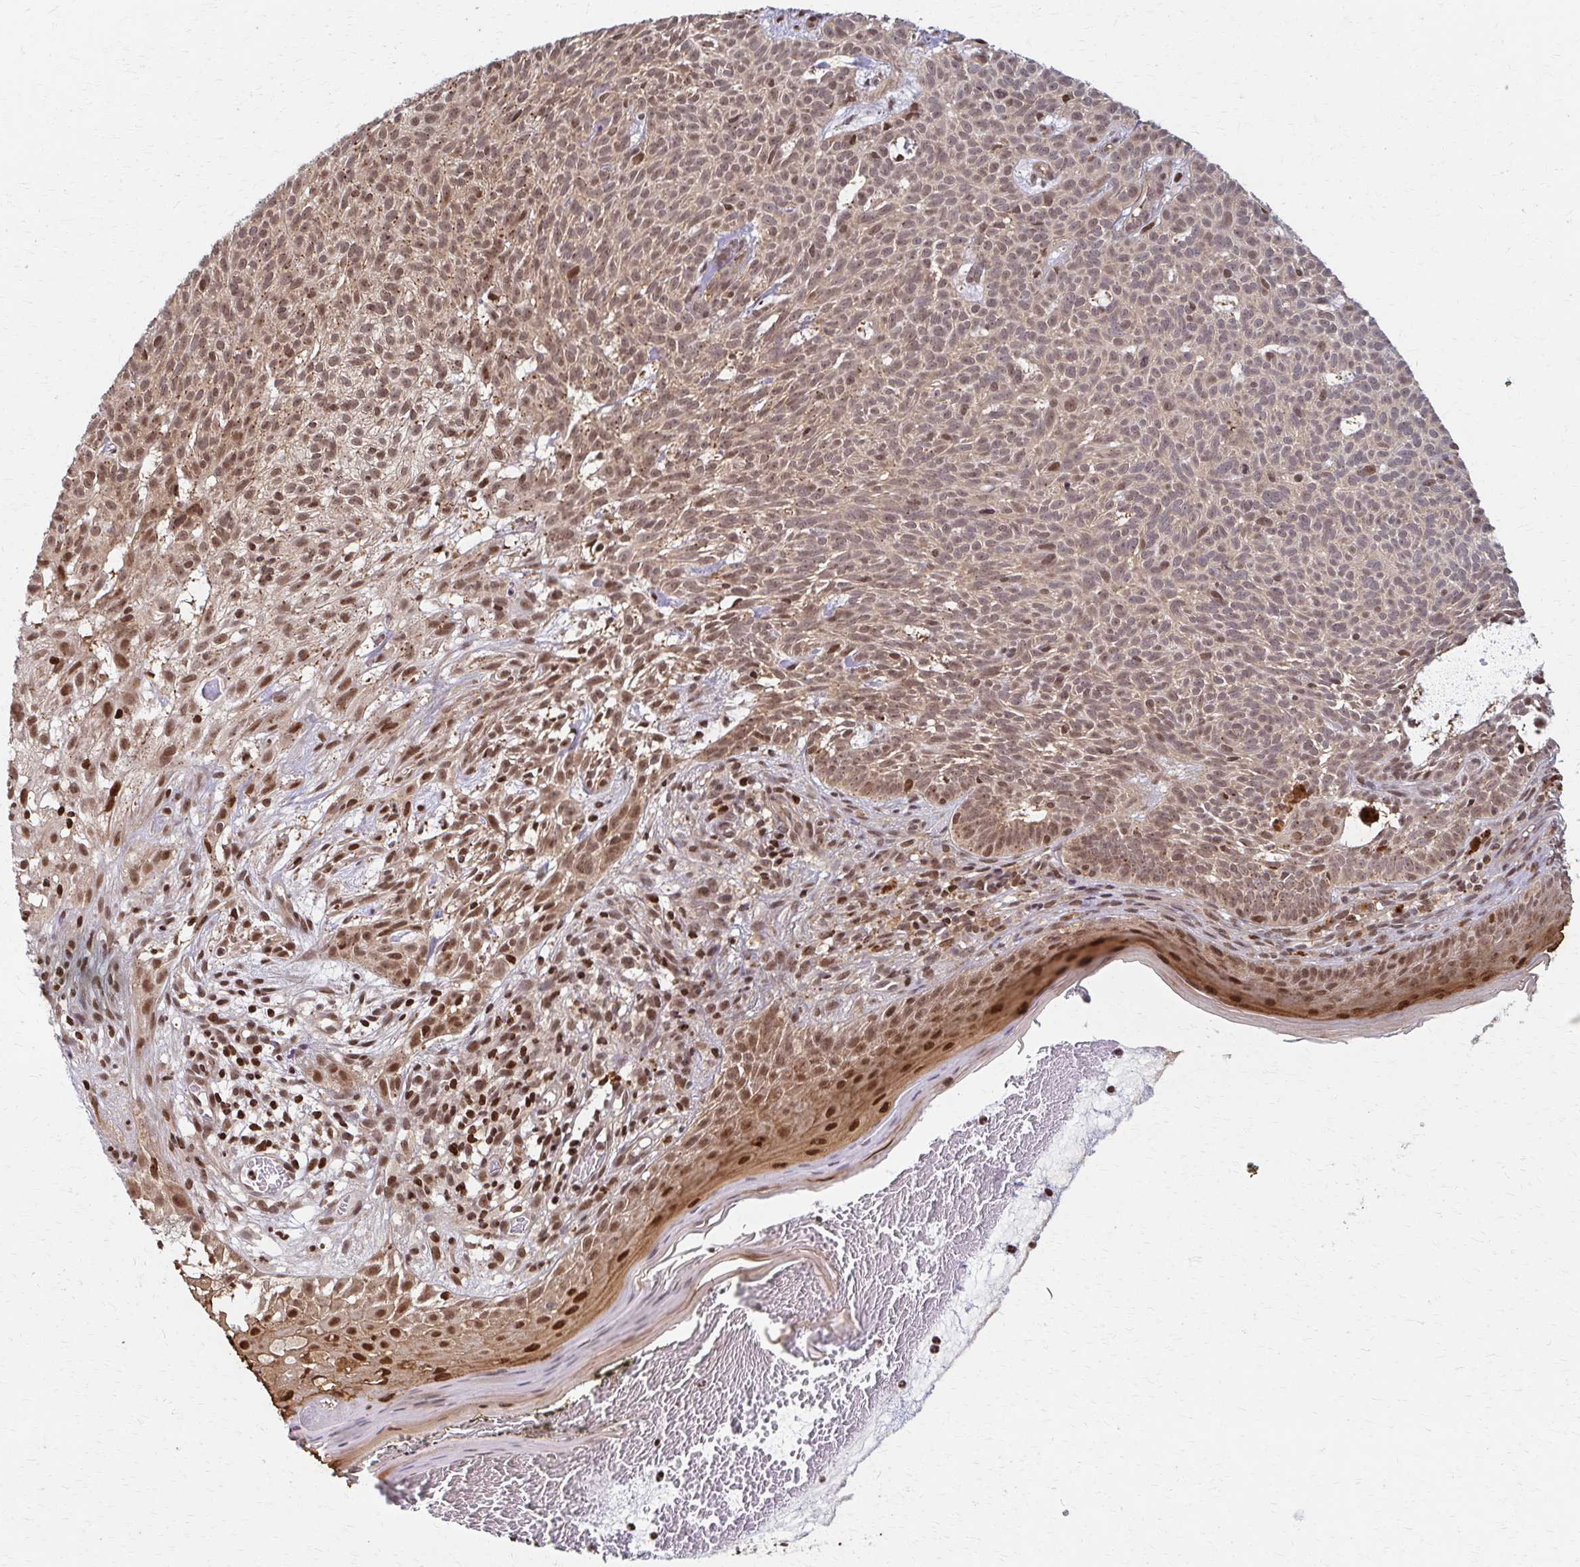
{"staining": {"intensity": "moderate", "quantity": "25%-75%", "location": "nuclear"}, "tissue": "skin cancer", "cell_type": "Tumor cells", "image_type": "cancer", "snomed": [{"axis": "morphology", "description": "Basal cell carcinoma"}, {"axis": "topography", "description": "Skin"}], "caption": "Skin basal cell carcinoma was stained to show a protein in brown. There is medium levels of moderate nuclear expression in approximately 25%-75% of tumor cells.", "gene": "PSMD7", "patient": {"sex": "male", "age": 78}}